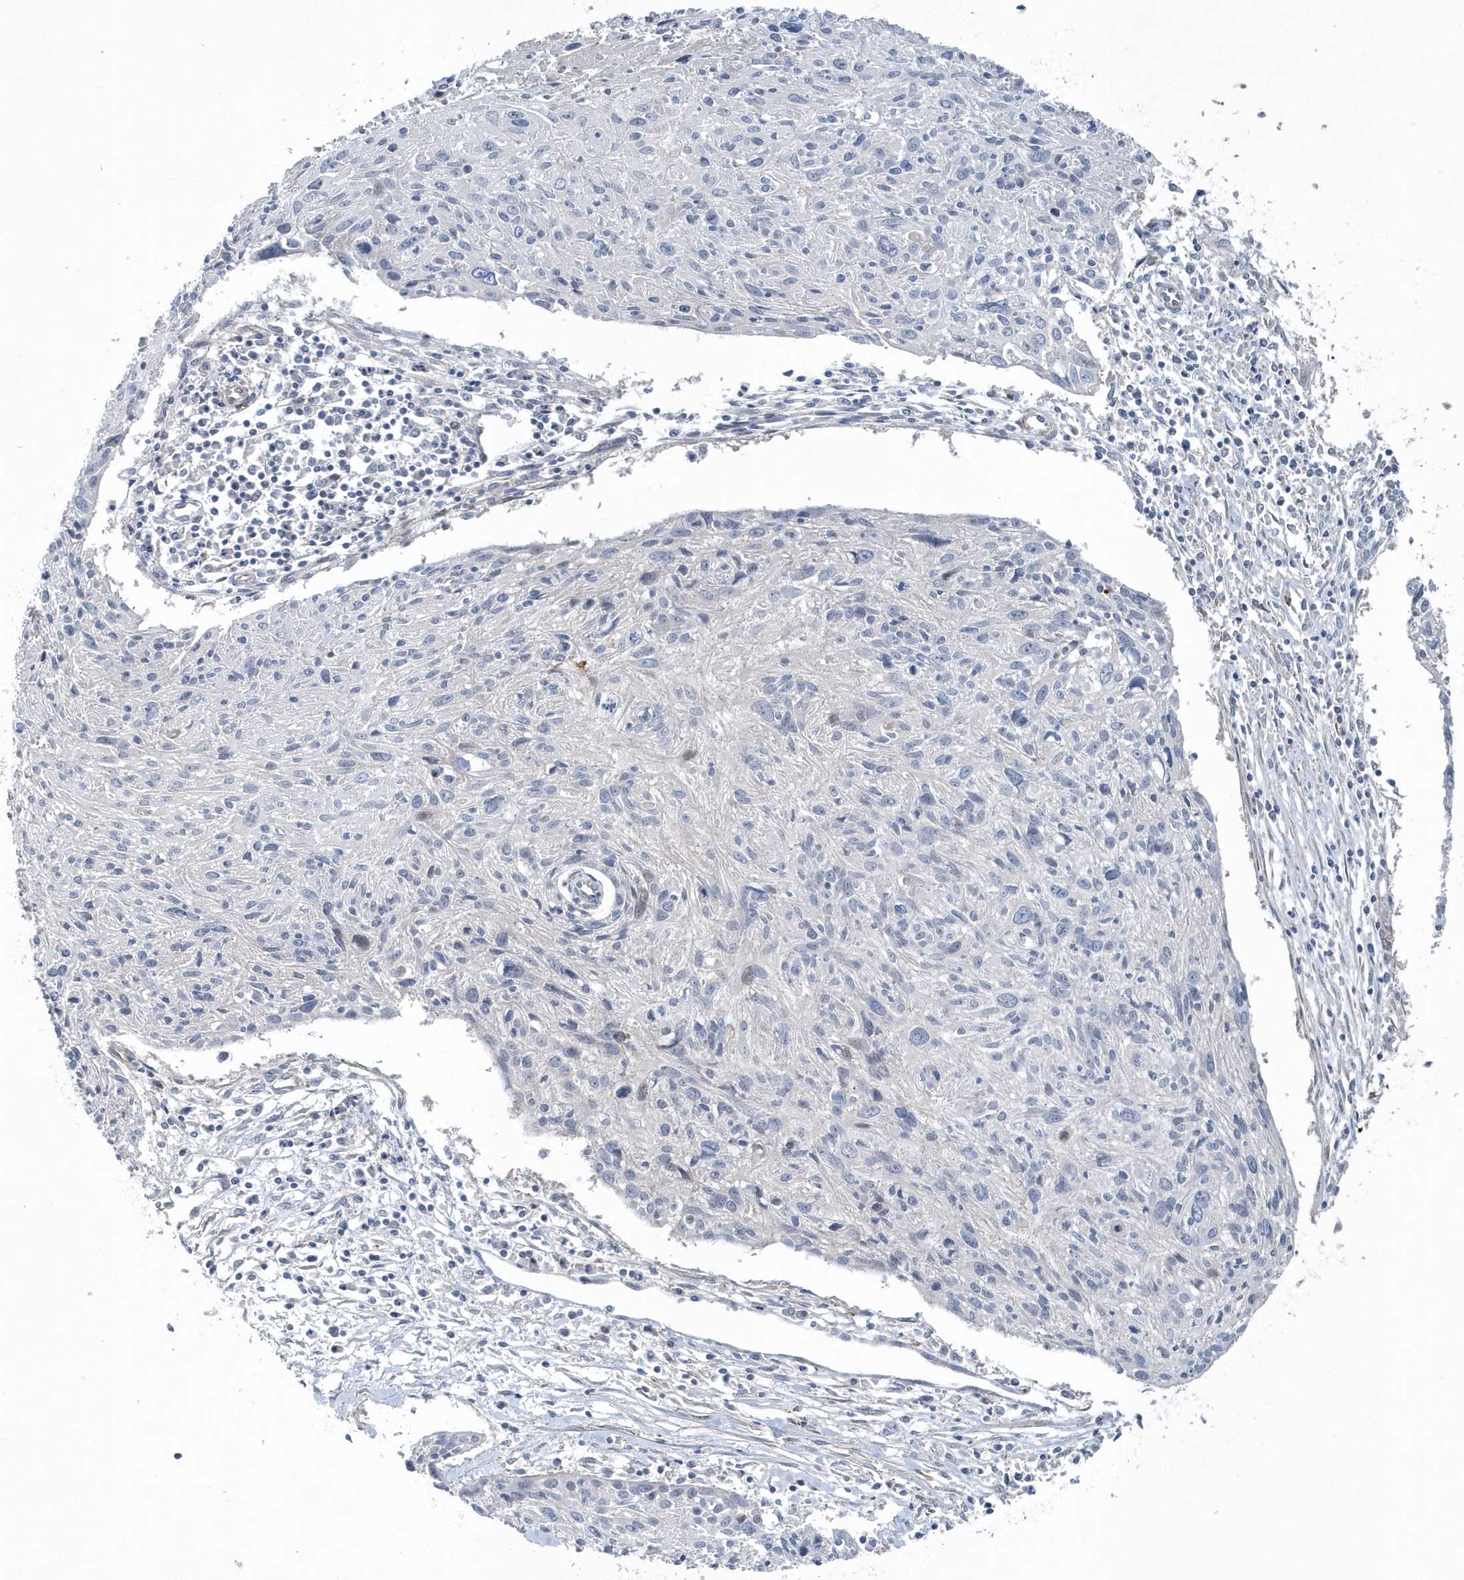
{"staining": {"intensity": "negative", "quantity": "none", "location": "none"}, "tissue": "cervical cancer", "cell_type": "Tumor cells", "image_type": "cancer", "snomed": [{"axis": "morphology", "description": "Squamous cell carcinoma, NOS"}, {"axis": "topography", "description": "Cervix"}], "caption": "DAB (3,3'-diaminobenzidine) immunohistochemical staining of cervical cancer (squamous cell carcinoma) shows no significant expression in tumor cells. (IHC, brightfield microscopy, high magnification).", "gene": "MCC", "patient": {"sex": "female", "age": 51}}